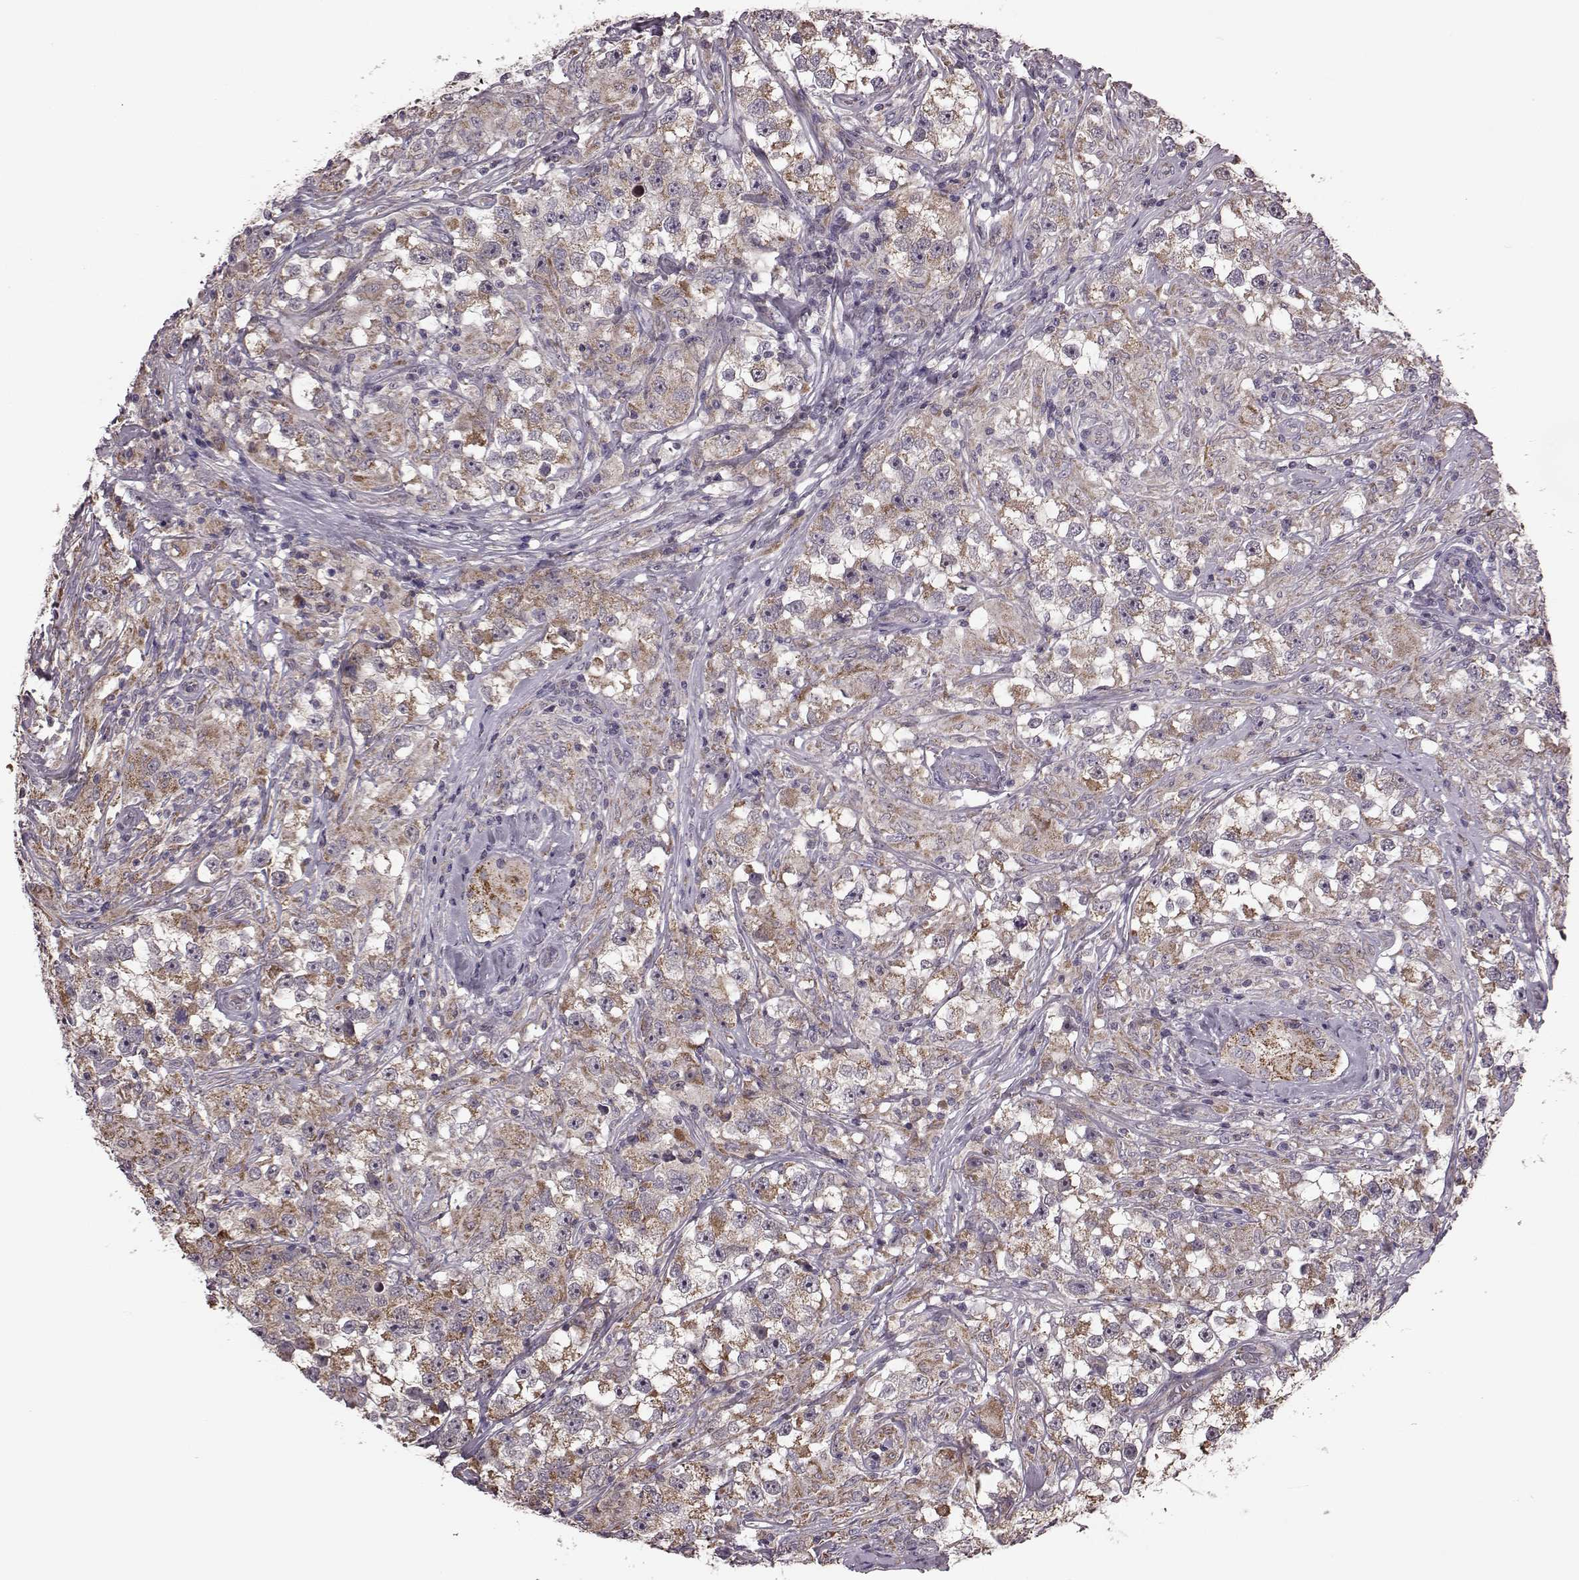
{"staining": {"intensity": "moderate", "quantity": ">75%", "location": "cytoplasmic/membranous"}, "tissue": "testis cancer", "cell_type": "Tumor cells", "image_type": "cancer", "snomed": [{"axis": "morphology", "description": "Seminoma, NOS"}, {"axis": "topography", "description": "Testis"}], "caption": "Testis cancer (seminoma) stained with a brown dye exhibits moderate cytoplasmic/membranous positive expression in approximately >75% of tumor cells.", "gene": "PUDP", "patient": {"sex": "male", "age": 46}}